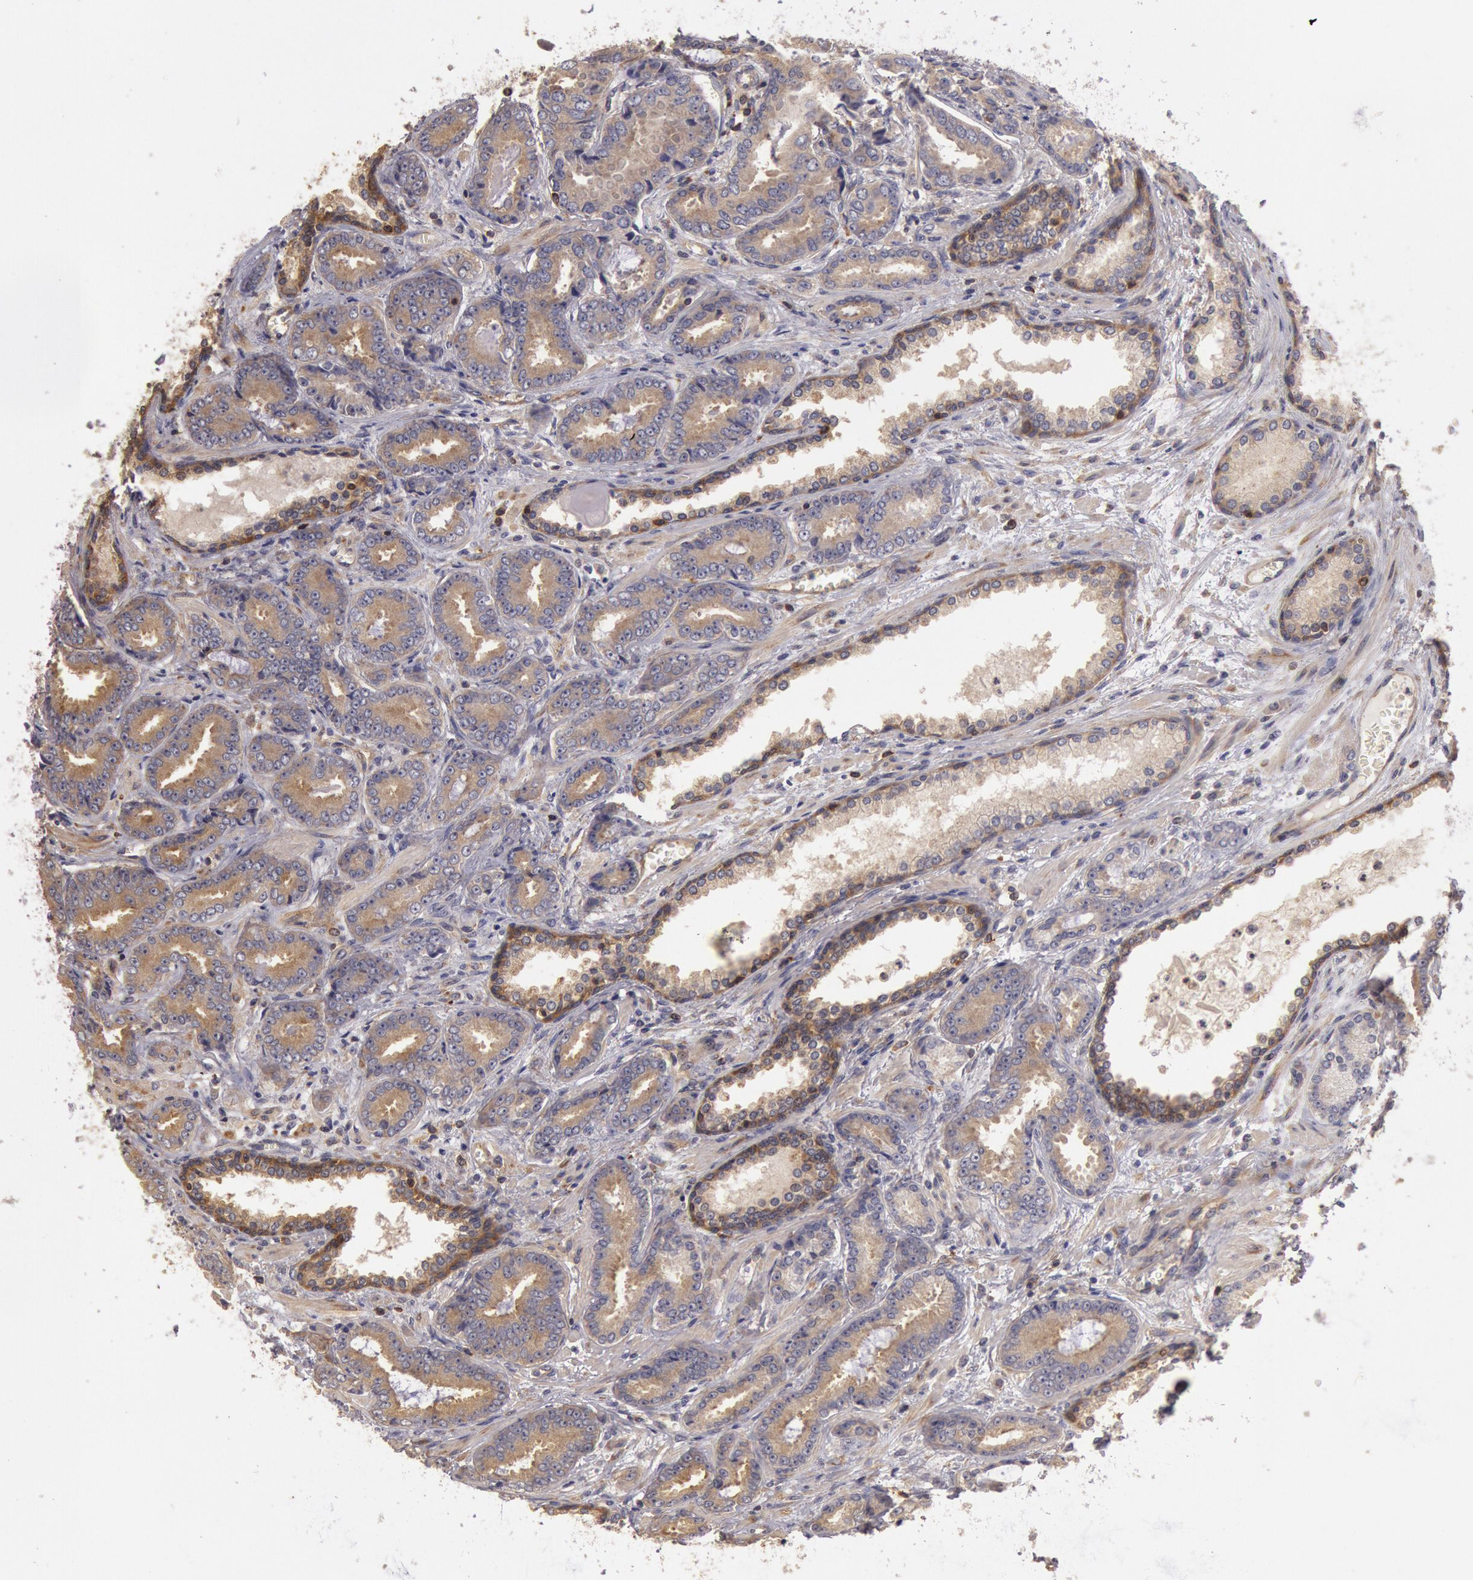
{"staining": {"intensity": "moderate", "quantity": ">75%", "location": "cytoplasmic/membranous"}, "tissue": "prostate cancer", "cell_type": "Tumor cells", "image_type": "cancer", "snomed": [{"axis": "morphology", "description": "Adenocarcinoma, Low grade"}, {"axis": "topography", "description": "Prostate"}], "caption": "Tumor cells reveal medium levels of moderate cytoplasmic/membranous expression in about >75% of cells in adenocarcinoma (low-grade) (prostate).", "gene": "NMT2", "patient": {"sex": "male", "age": 65}}